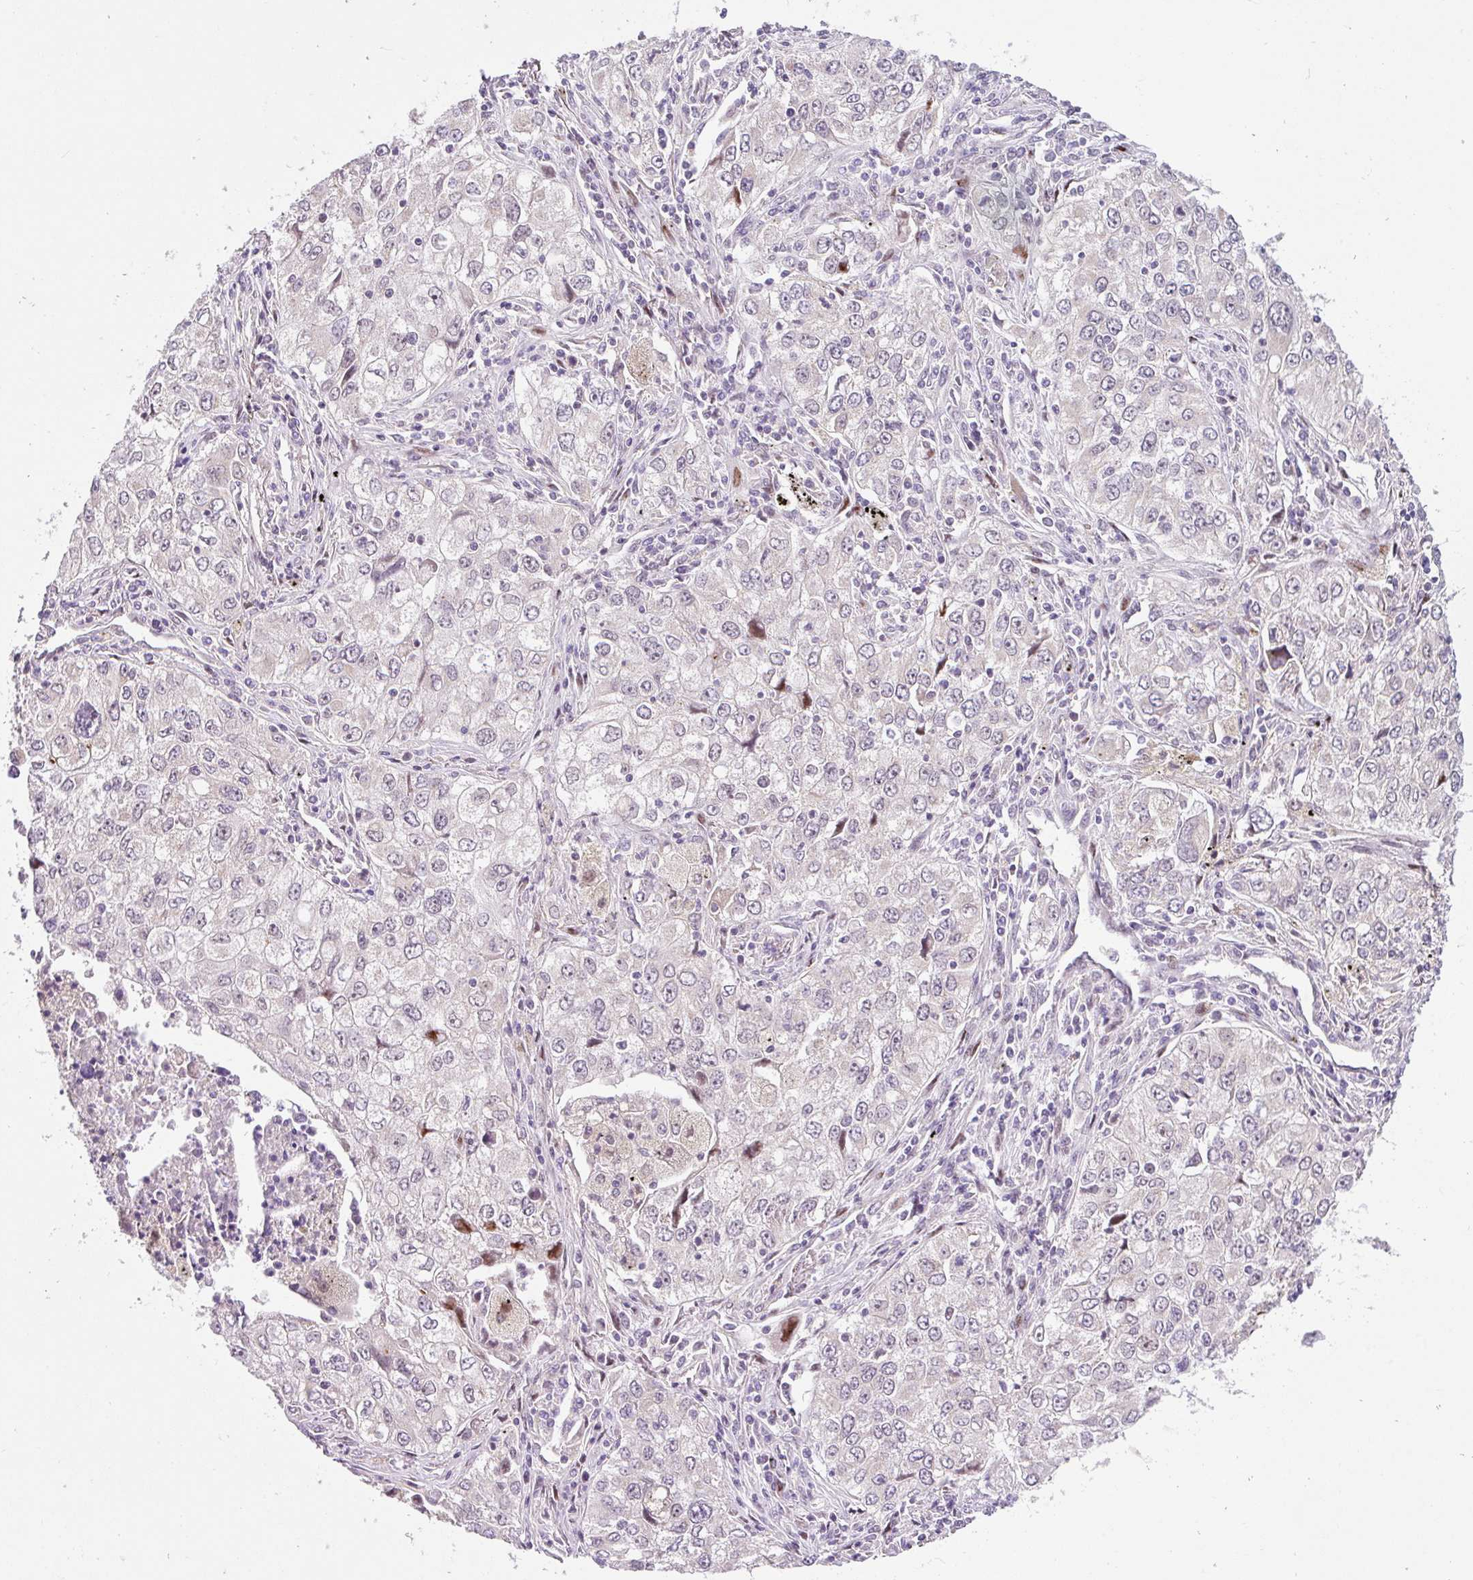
{"staining": {"intensity": "weak", "quantity": "<25%", "location": "cytoplasmic/membranous"}, "tissue": "lung cancer", "cell_type": "Tumor cells", "image_type": "cancer", "snomed": [{"axis": "morphology", "description": "Adenocarcinoma, NOS"}, {"axis": "morphology", "description": "Adenocarcinoma, metastatic, NOS"}, {"axis": "topography", "description": "Lymph node"}, {"axis": "topography", "description": "Lung"}], "caption": "The immunohistochemistry photomicrograph has no significant positivity in tumor cells of lung cancer (metastatic adenocarcinoma) tissue. Nuclei are stained in blue.", "gene": "SARS2", "patient": {"sex": "female", "age": 42}}